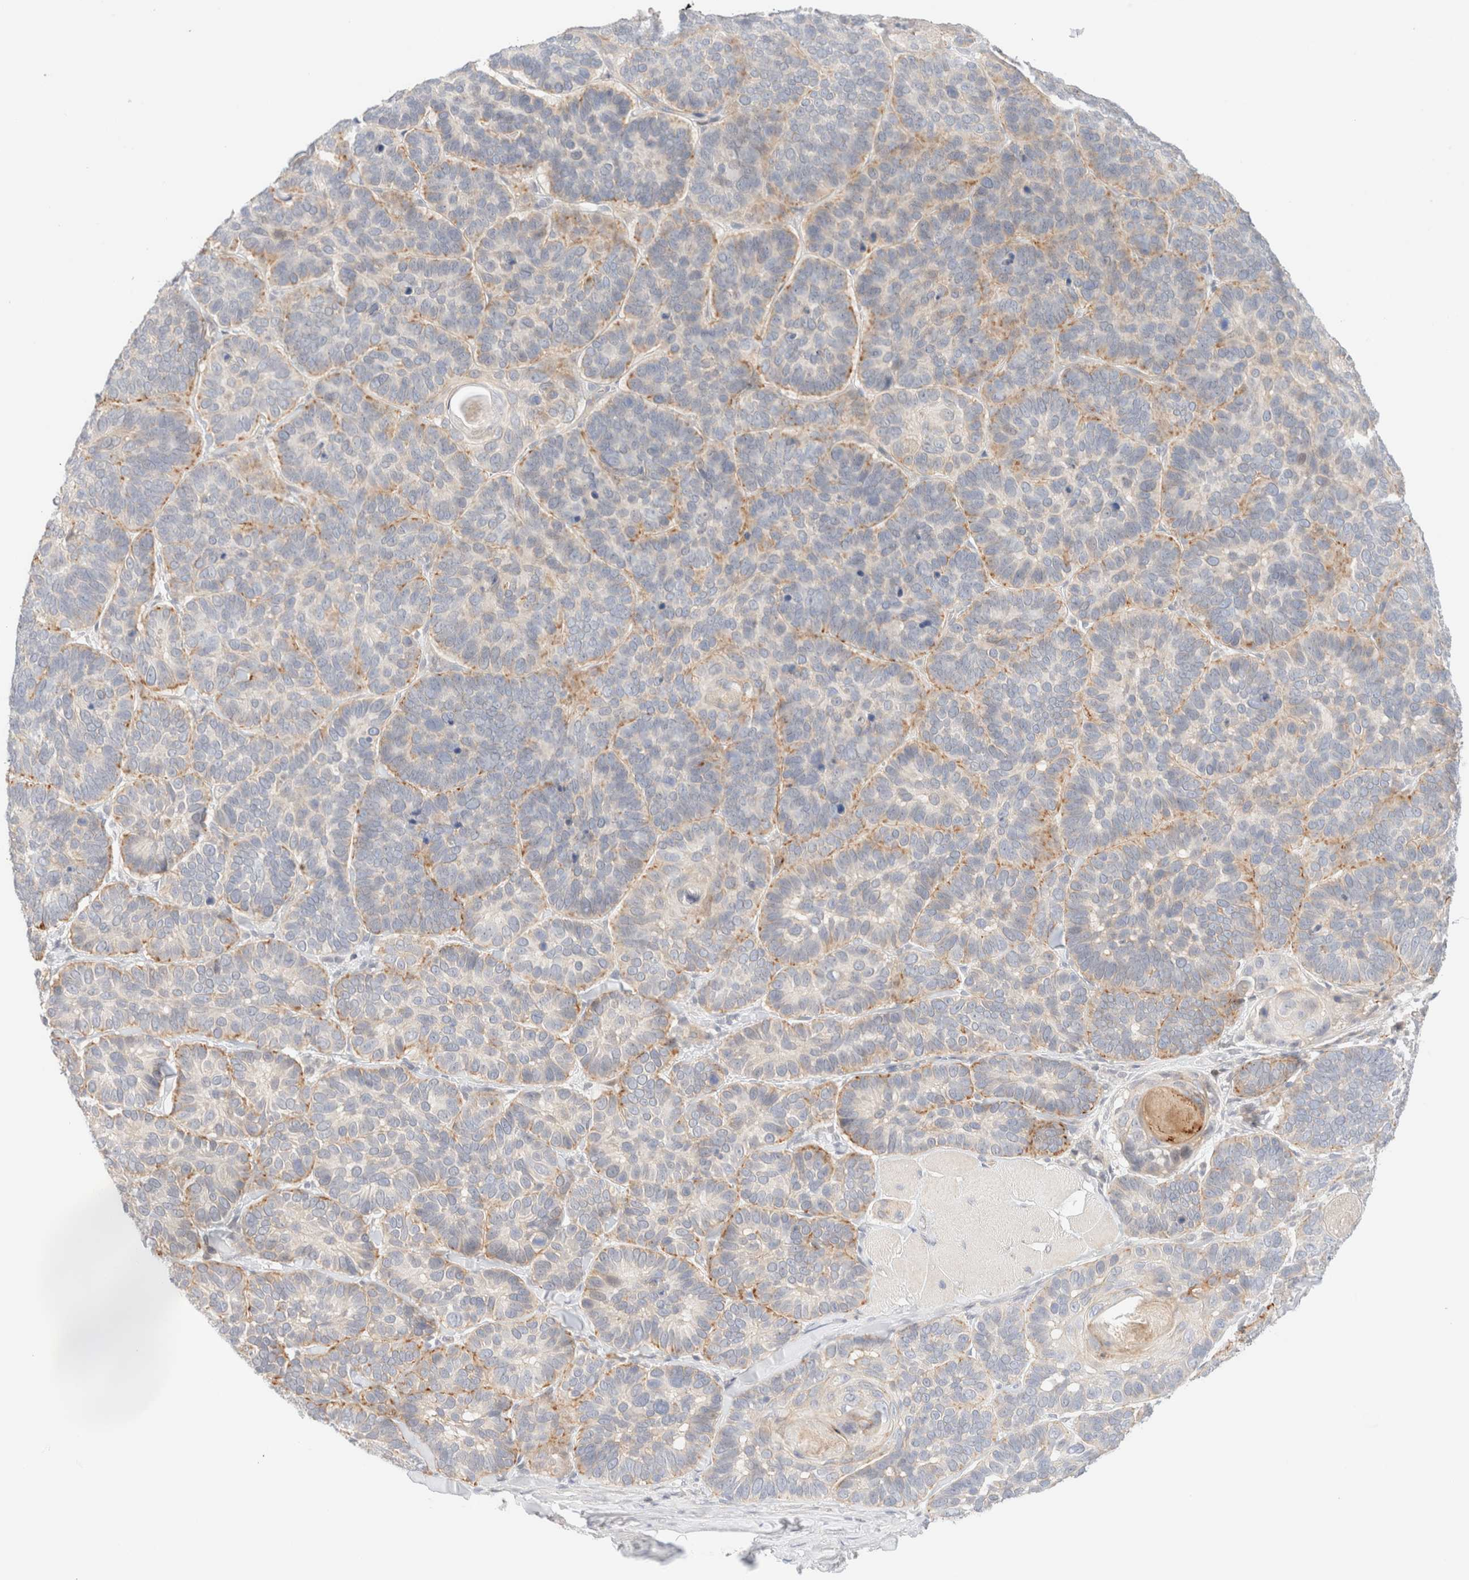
{"staining": {"intensity": "moderate", "quantity": "<25%", "location": "cytoplasmic/membranous"}, "tissue": "skin cancer", "cell_type": "Tumor cells", "image_type": "cancer", "snomed": [{"axis": "morphology", "description": "Basal cell carcinoma"}, {"axis": "topography", "description": "Skin"}], "caption": "Basal cell carcinoma (skin) stained with immunohistochemistry (IHC) reveals moderate cytoplasmic/membranous expression in about <25% of tumor cells. The staining was performed using DAB, with brown indicating positive protein expression. Nuclei are stained blue with hematoxylin.", "gene": "SGSM2", "patient": {"sex": "male", "age": 62}}